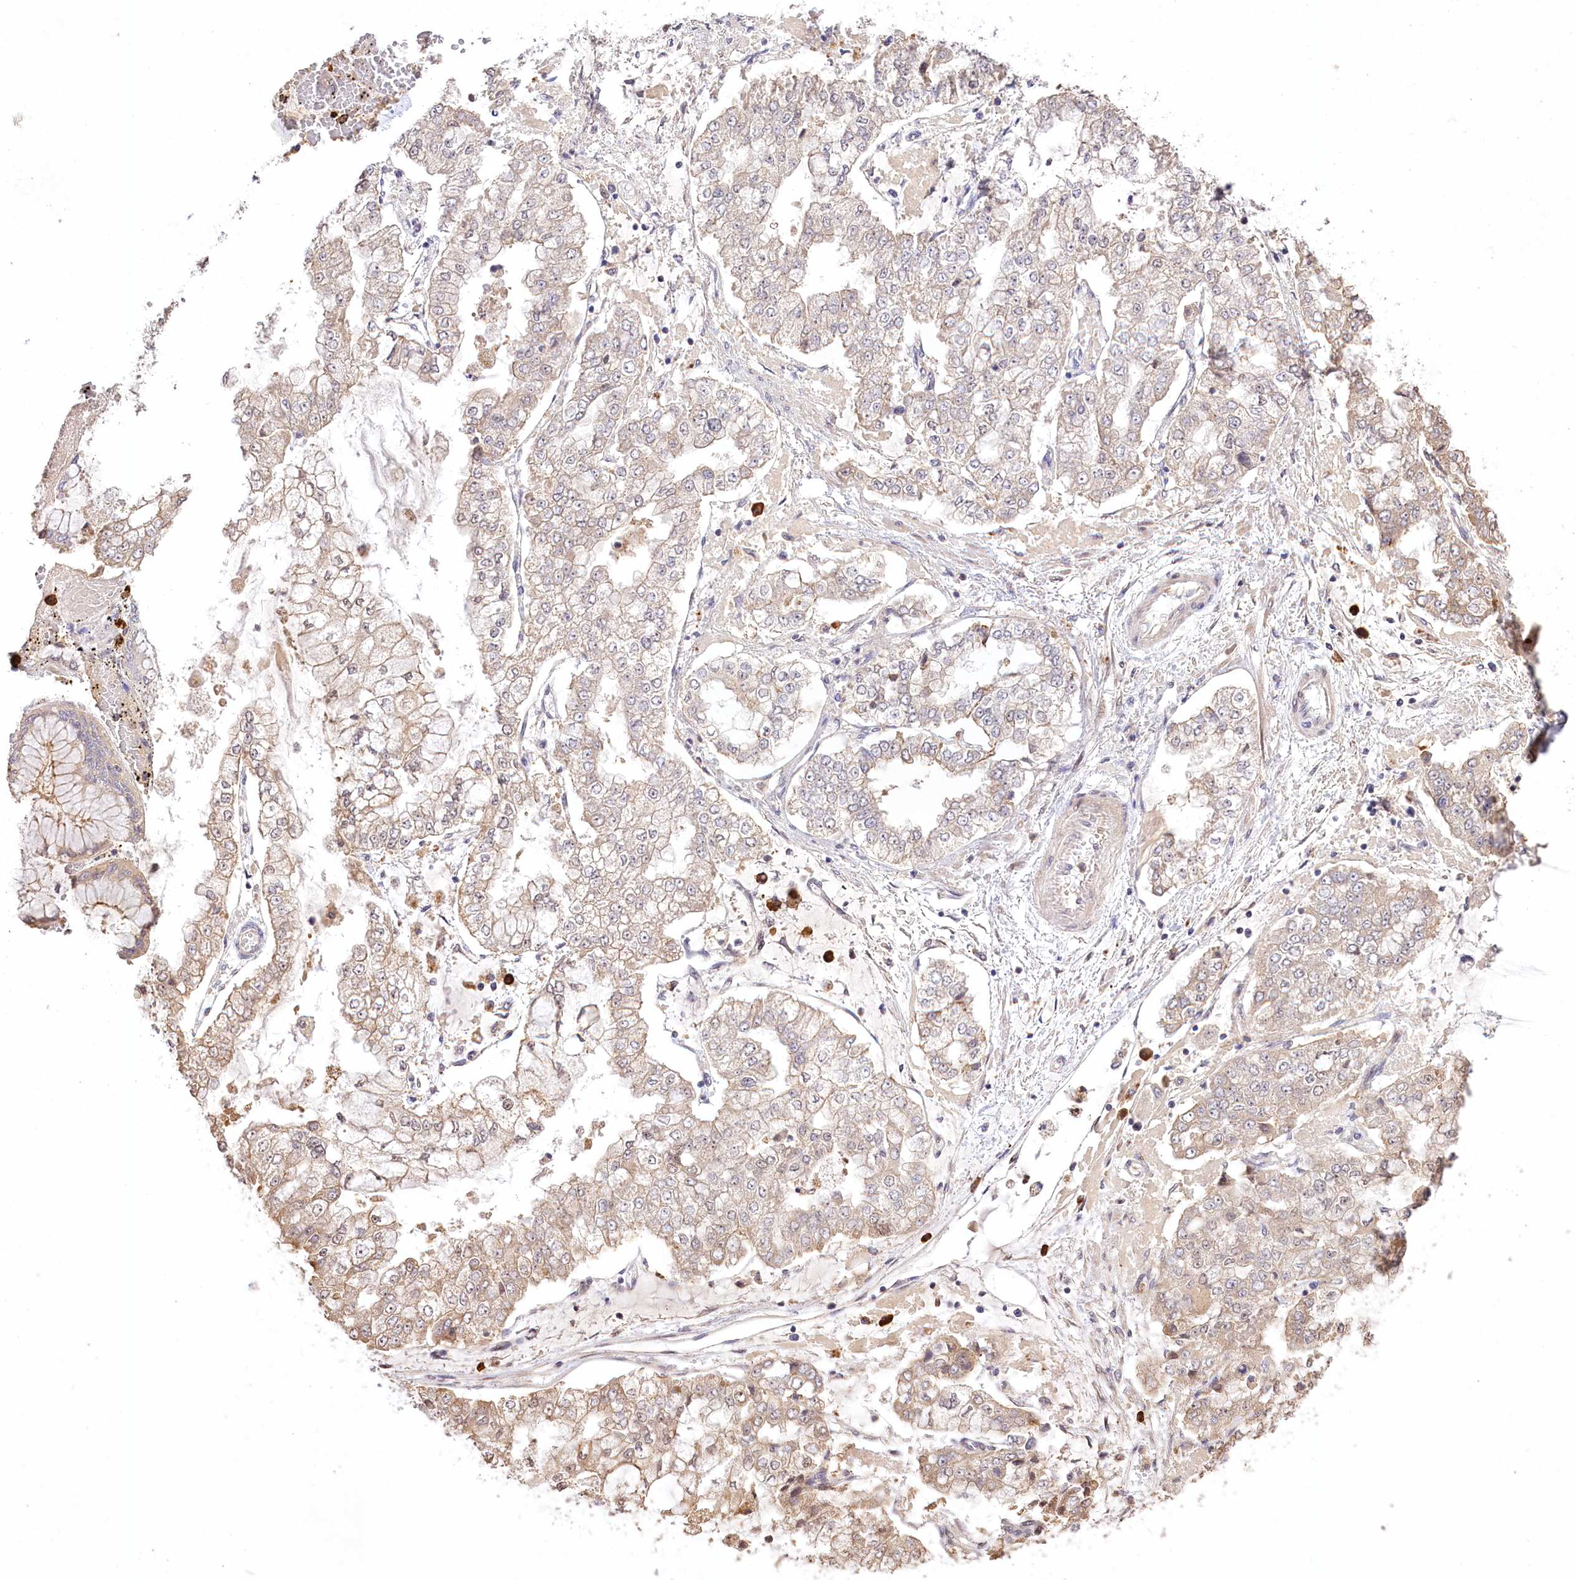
{"staining": {"intensity": "weak", "quantity": "<25%", "location": "cytoplasmic/membranous"}, "tissue": "stomach cancer", "cell_type": "Tumor cells", "image_type": "cancer", "snomed": [{"axis": "morphology", "description": "Adenocarcinoma, NOS"}, {"axis": "topography", "description": "Stomach"}], "caption": "The immunohistochemistry (IHC) micrograph has no significant positivity in tumor cells of stomach adenocarcinoma tissue.", "gene": "PYROXD1", "patient": {"sex": "male", "age": 76}}